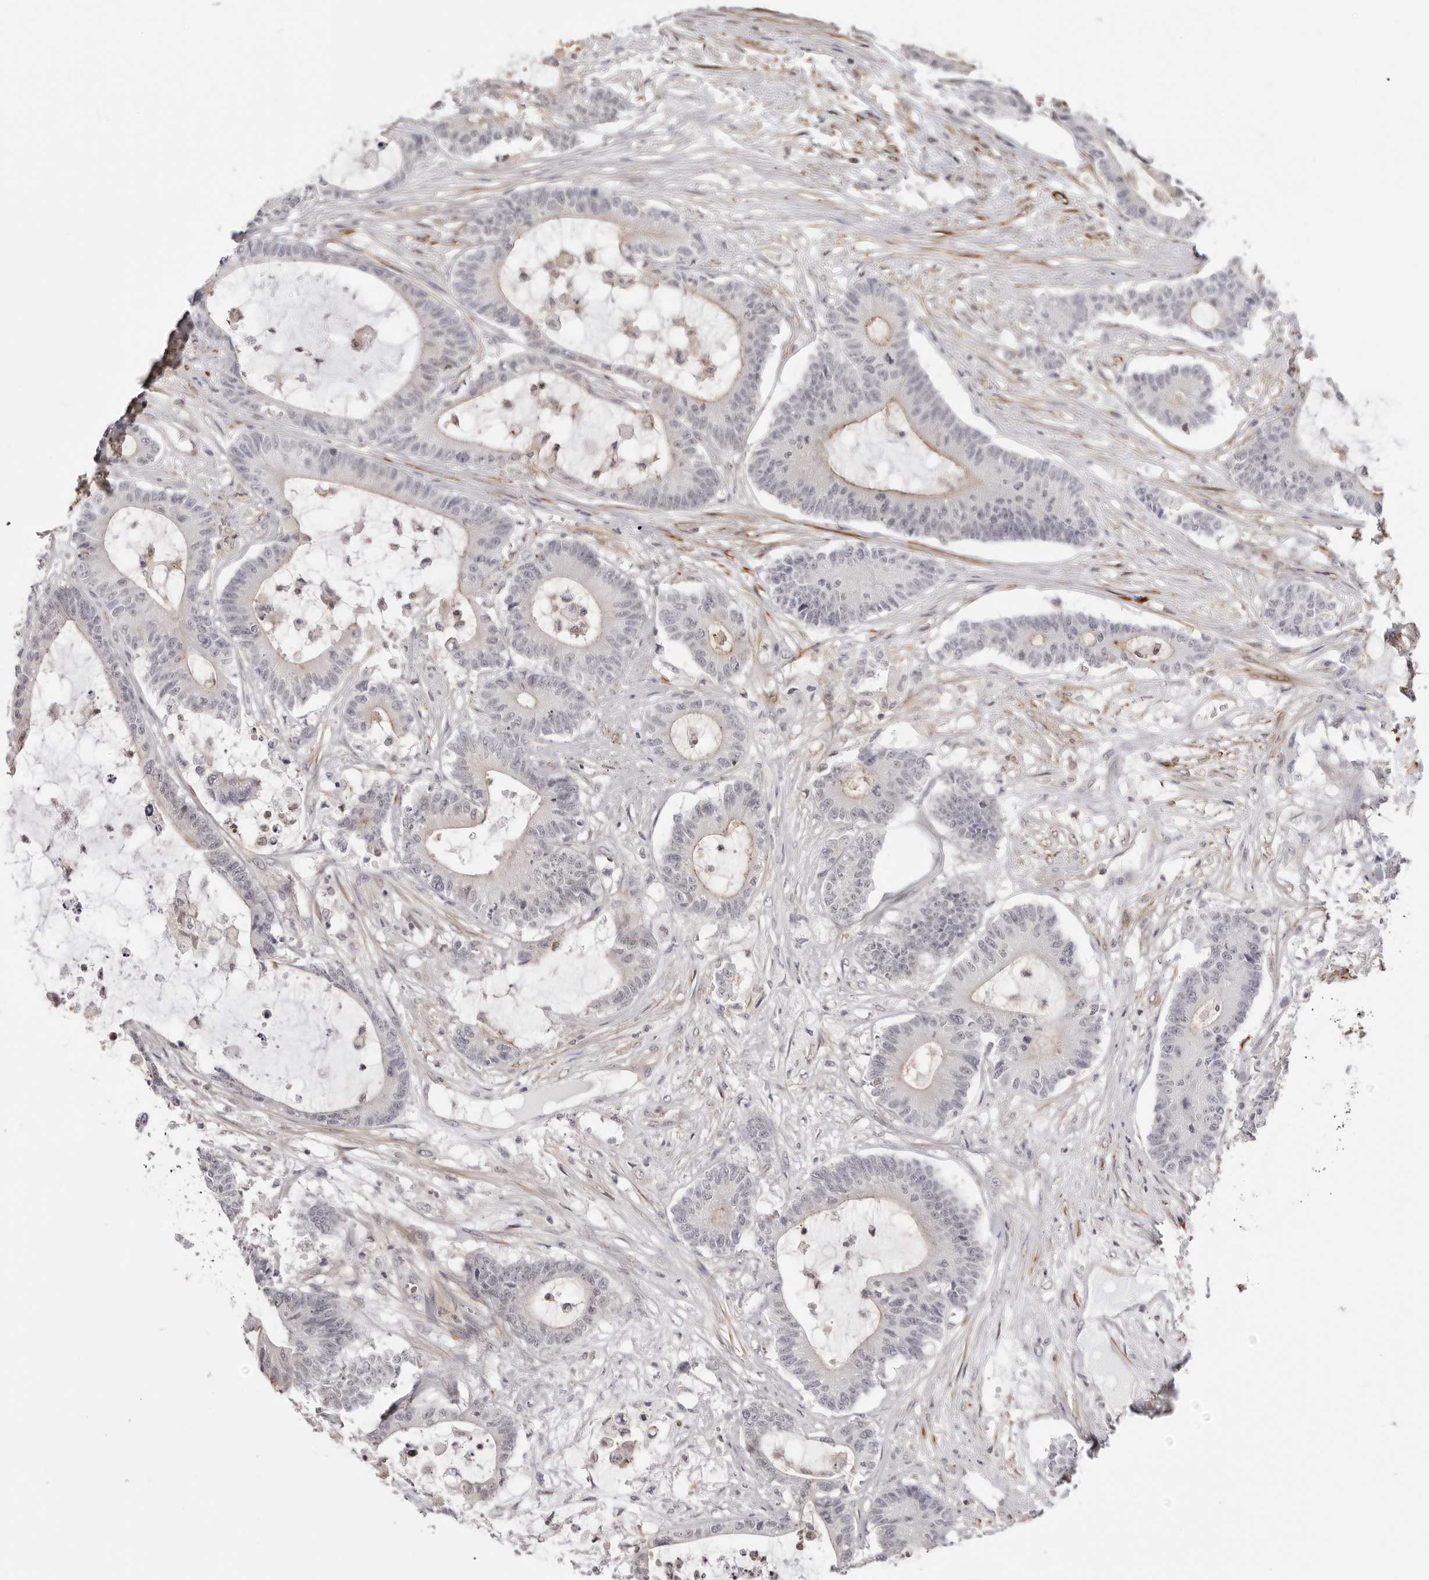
{"staining": {"intensity": "weak", "quantity": "<25%", "location": "cytoplasmic/membranous"}, "tissue": "colorectal cancer", "cell_type": "Tumor cells", "image_type": "cancer", "snomed": [{"axis": "morphology", "description": "Adenocarcinoma, NOS"}, {"axis": "topography", "description": "Colon"}], "caption": "Immunohistochemistry (IHC) micrograph of colorectal cancer (adenocarcinoma) stained for a protein (brown), which shows no positivity in tumor cells.", "gene": "UNK", "patient": {"sex": "female", "age": 84}}